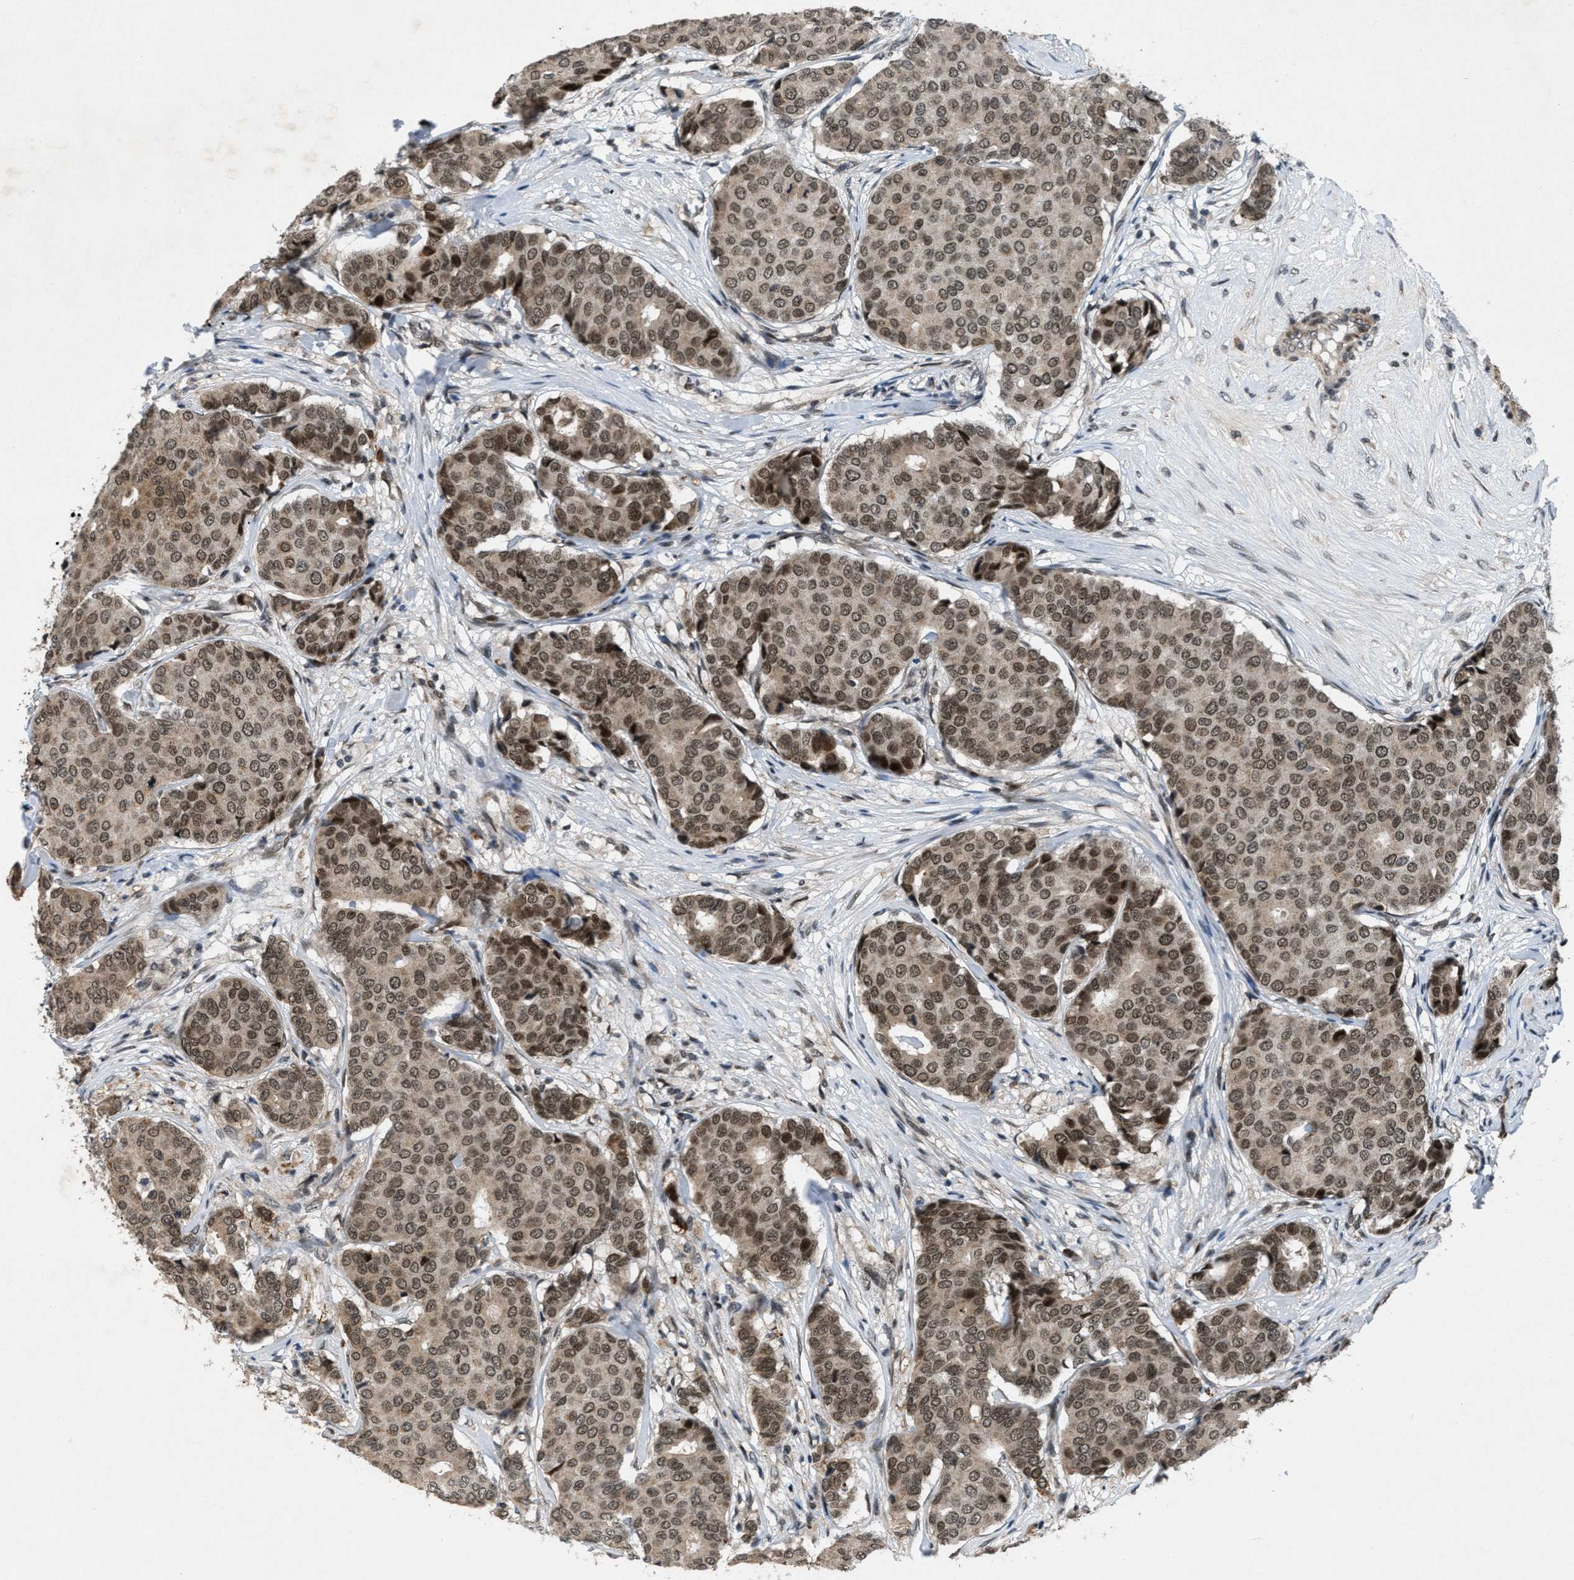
{"staining": {"intensity": "moderate", "quantity": ">75%", "location": "cytoplasmic/membranous,nuclear"}, "tissue": "breast cancer", "cell_type": "Tumor cells", "image_type": "cancer", "snomed": [{"axis": "morphology", "description": "Duct carcinoma"}, {"axis": "topography", "description": "Breast"}], "caption": "Approximately >75% of tumor cells in human breast intraductal carcinoma demonstrate moderate cytoplasmic/membranous and nuclear protein positivity as visualized by brown immunohistochemical staining.", "gene": "ZNHIT1", "patient": {"sex": "female", "age": 75}}